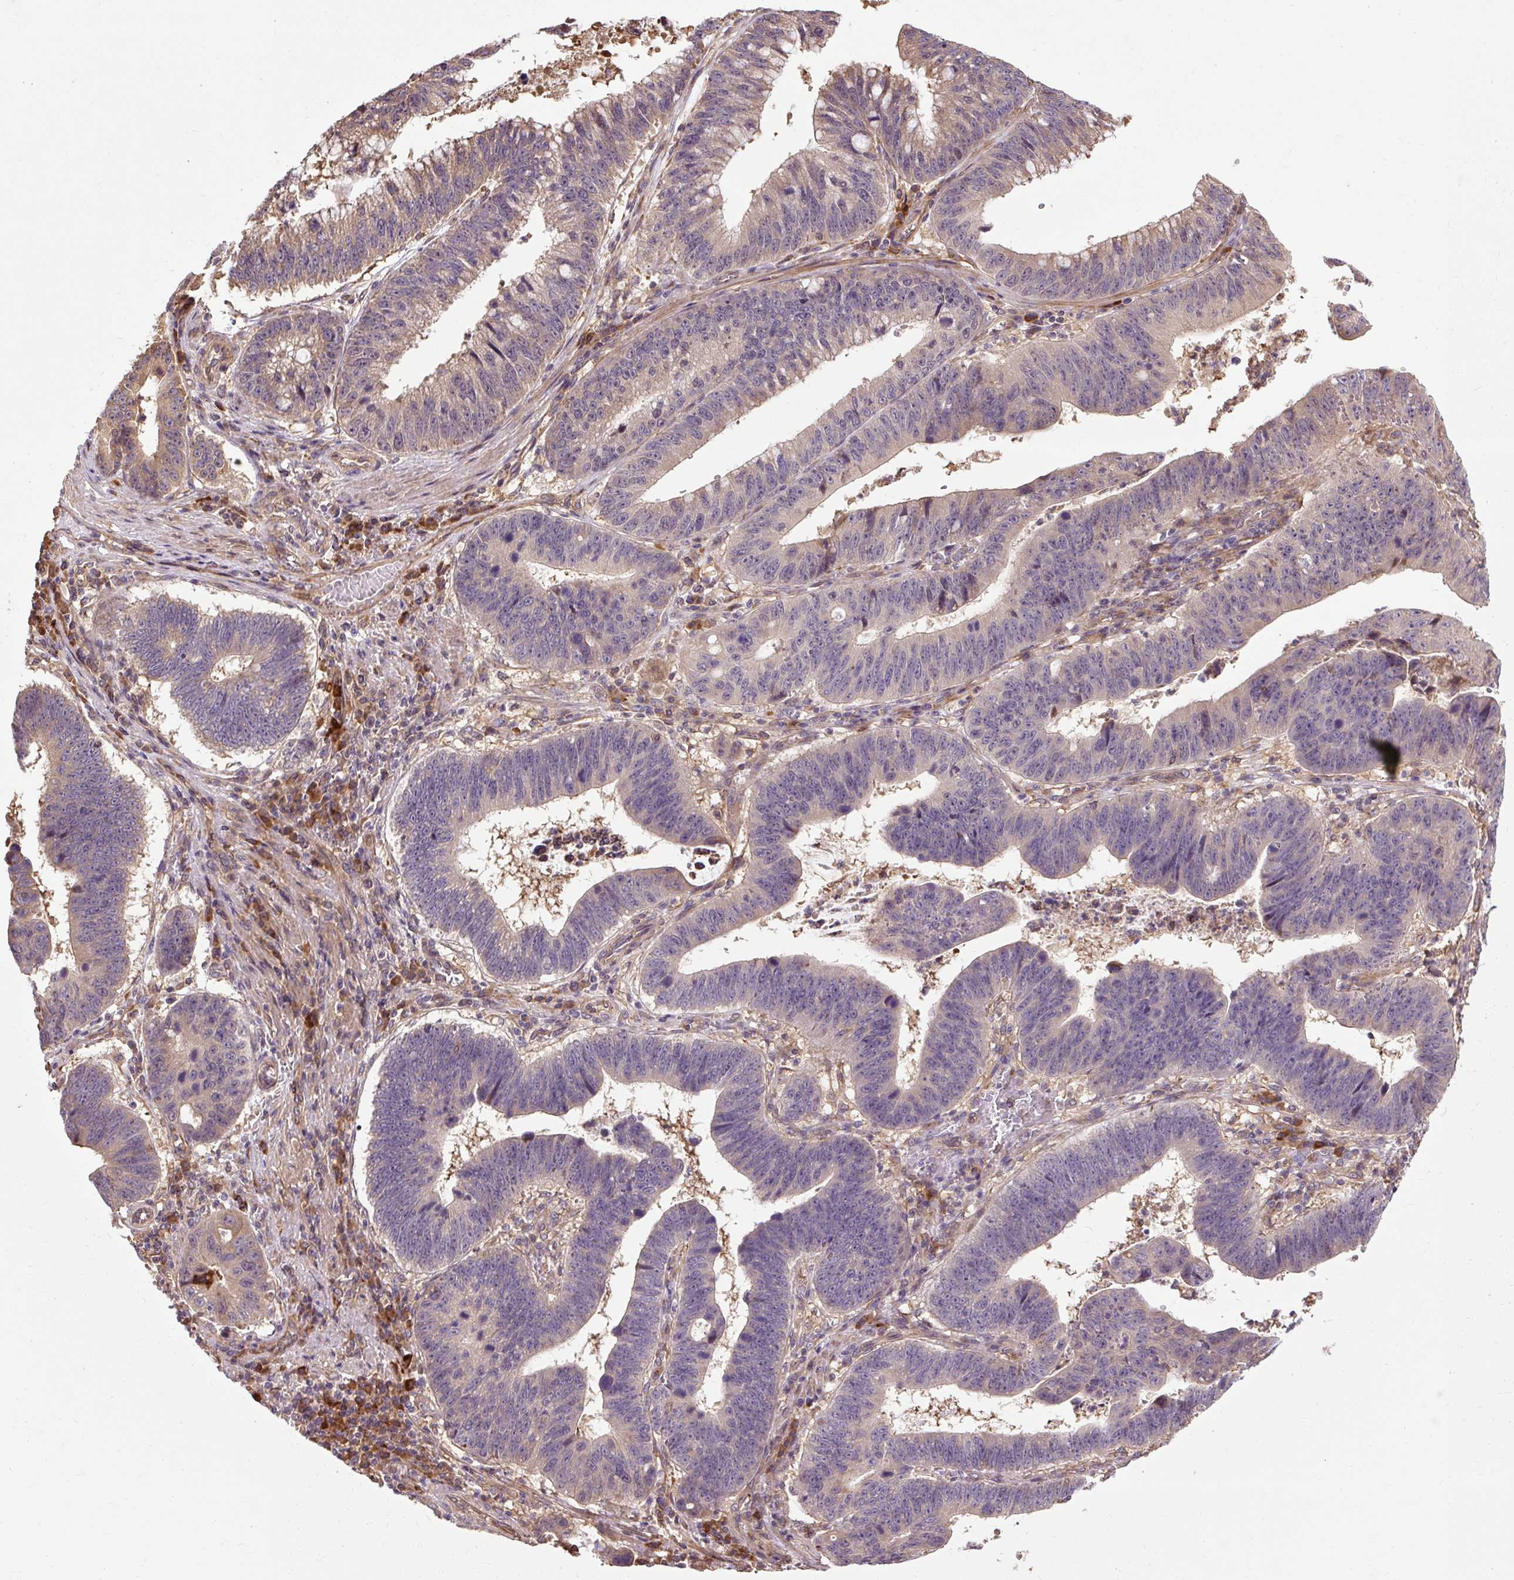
{"staining": {"intensity": "moderate", "quantity": "<25%", "location": "cytoplasmic/membranous"}, "tissue": "stomach cancer", "cell_type": "Tumor cells", "image_type": "cancer", "snomed": [{"axis": "morphology", "description": "Adenocarcinoma, NOS"}, {"axis": "topography", "description": "Stomach"}], "caption": "Human stomach adenocarcinoma stained with a protein marker exhibits moderate staining in tumor cells.", "gene": "FLRT1", "patient": {"sex": "male", "age": 59}}